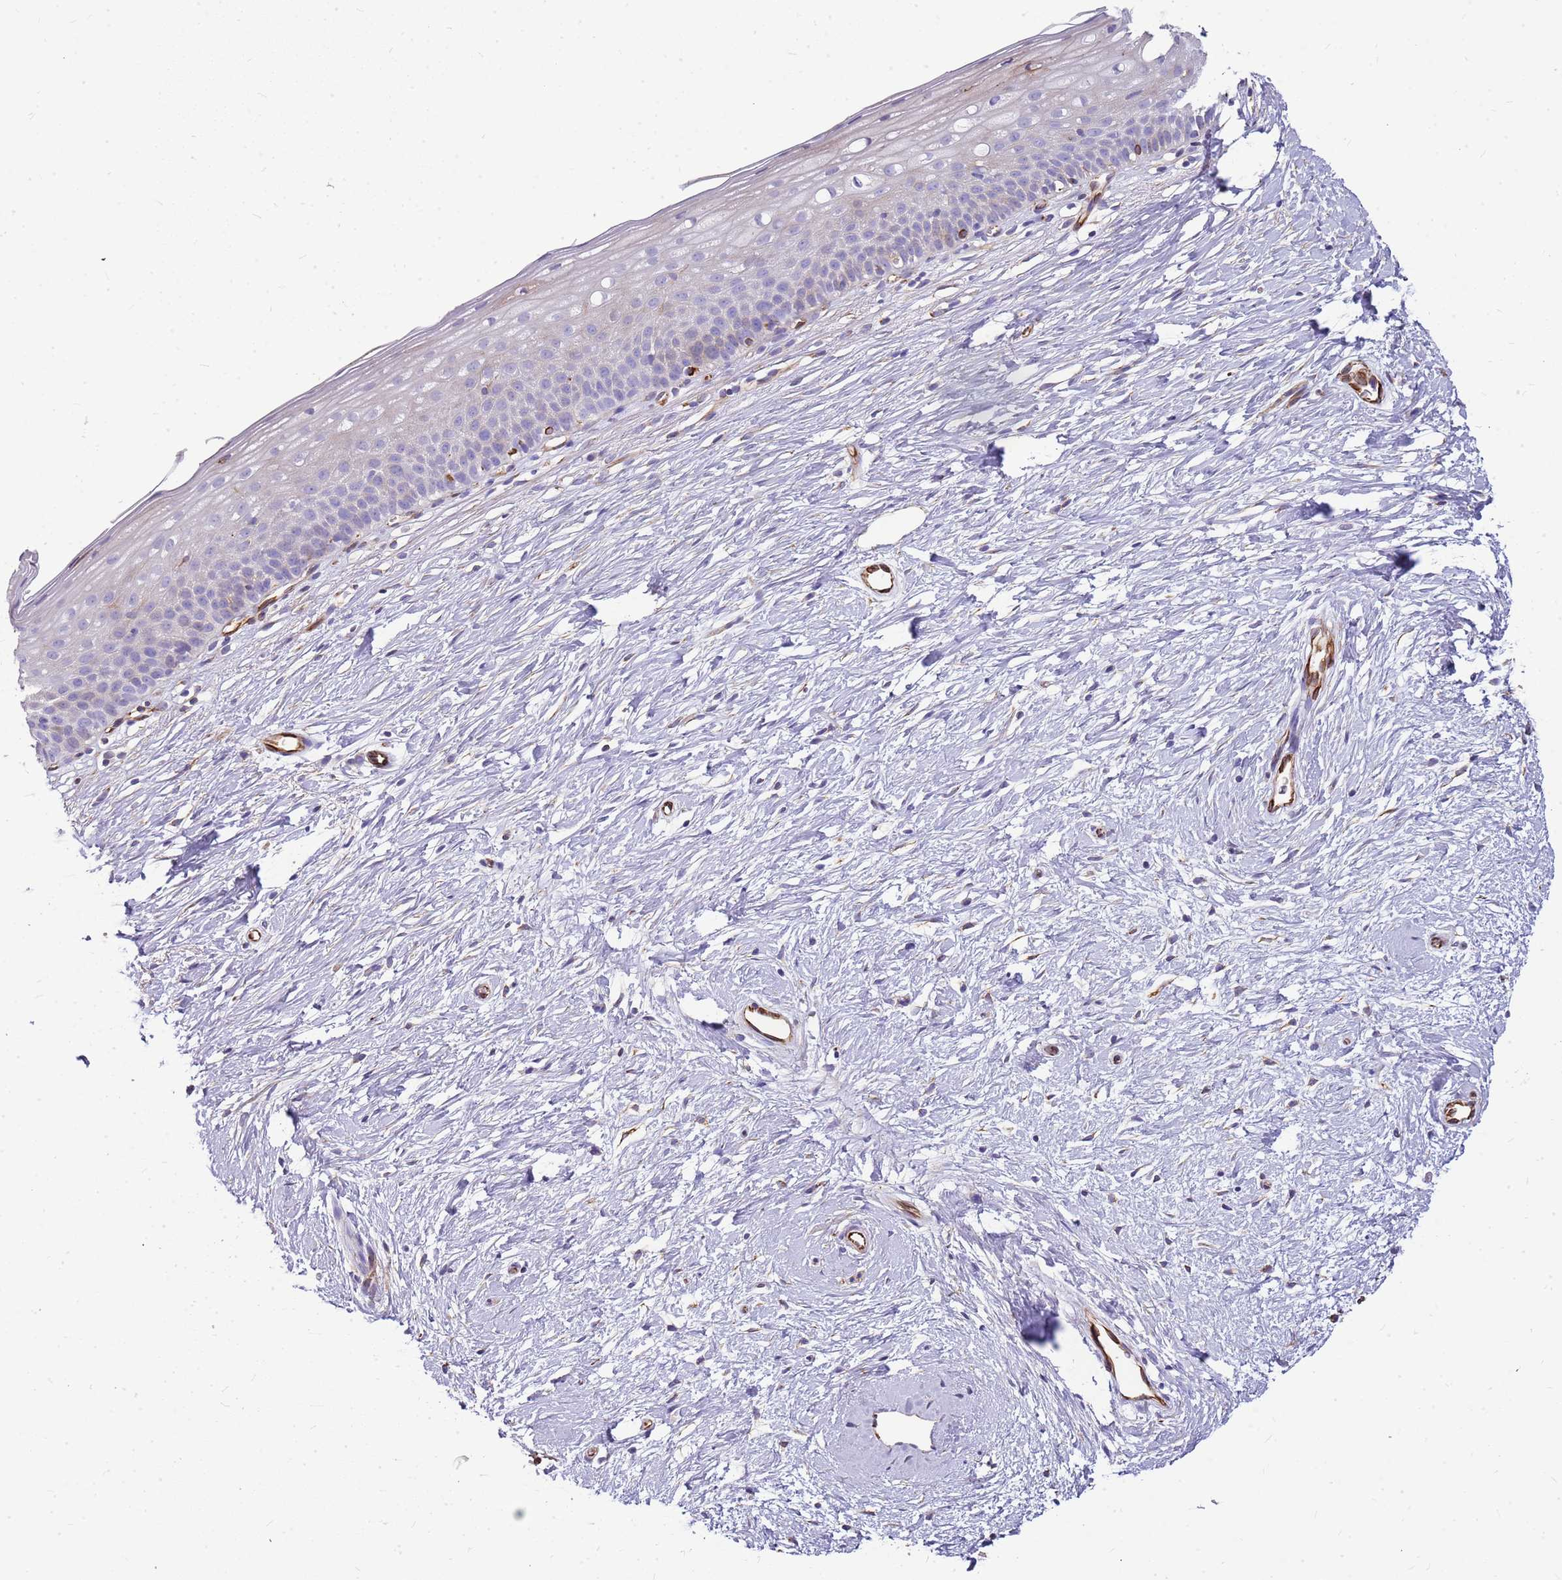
{"staining": {"intensity": "negative", "quantity": "none", "location": "none"}, "tissue": "cervix", "cell_type": "Glandular cells", "image_type": "normal", "snomed": [{"axis": "morphology", "description": "Normal tissue, NOS"}, {"axis": "topography", "description": "Cervix"}], "caption": "Cervix stained for a protein using IHC reveals no staining glandular cells.", "gene": "ZDHHC1", "patient": {"sex": "female", "age": 57}}